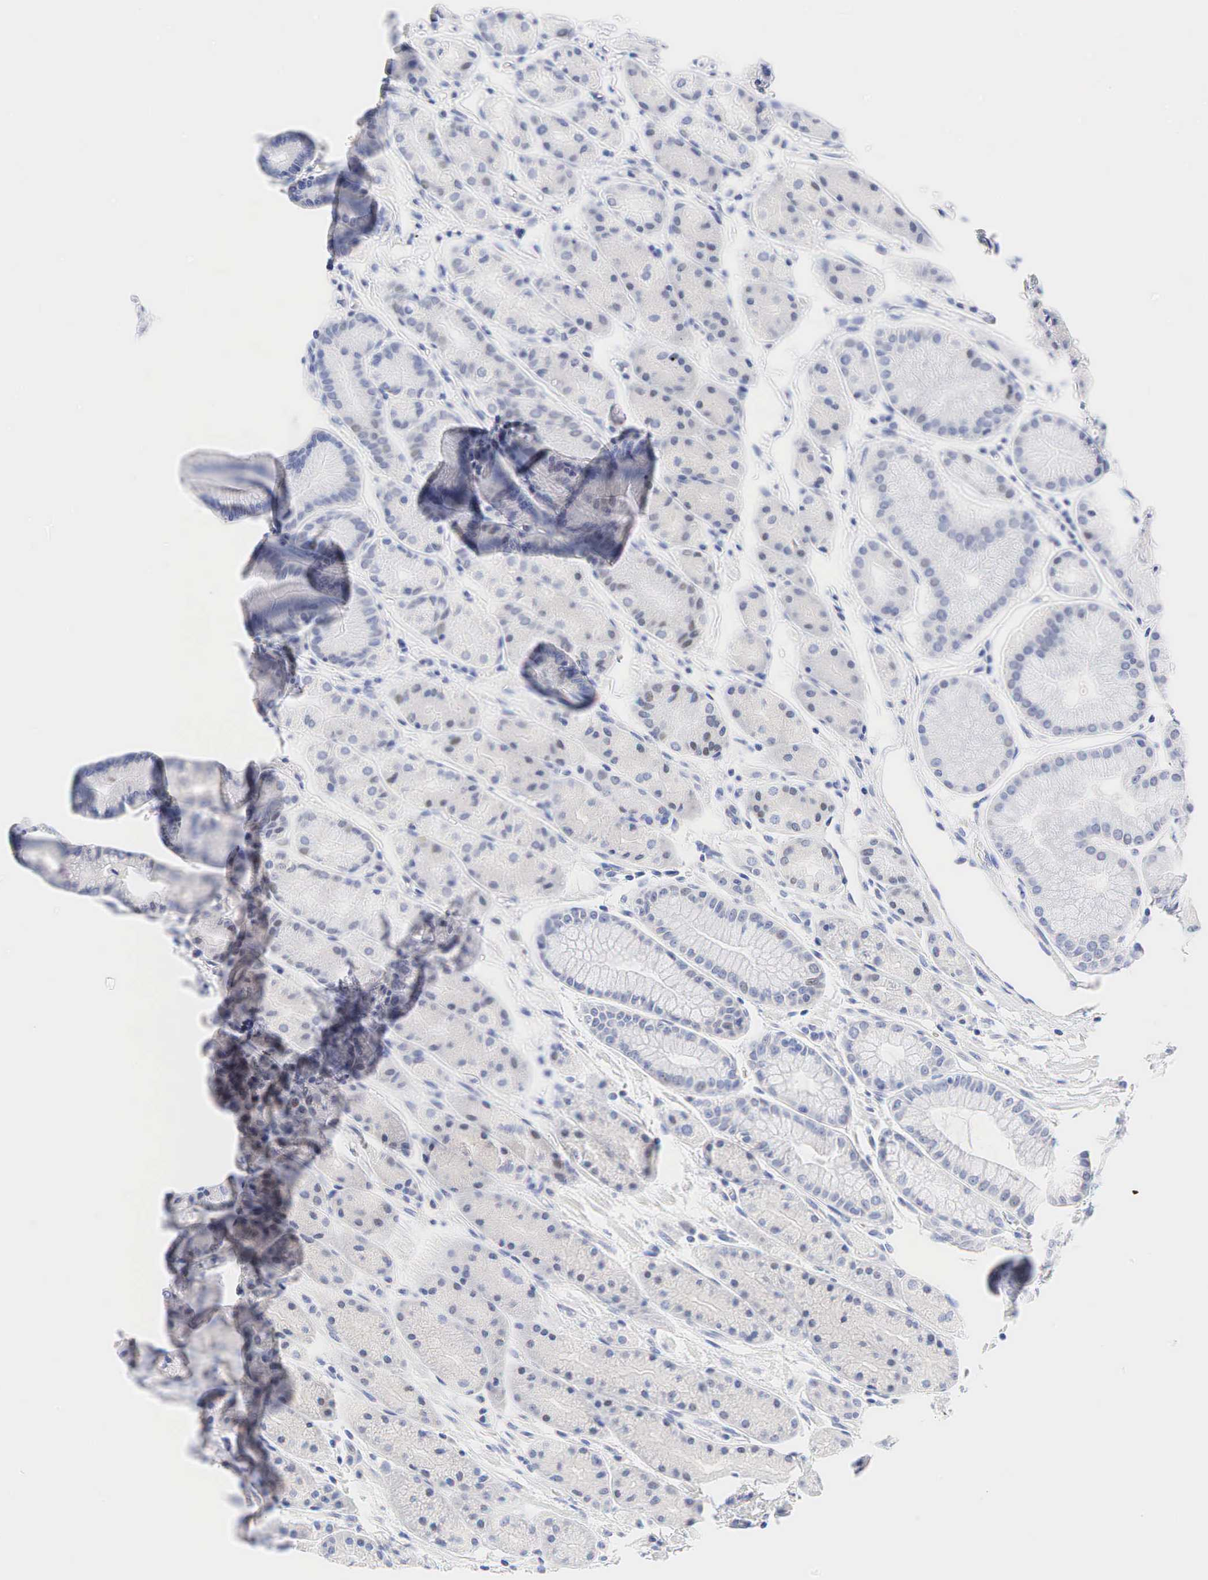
{"staining": {"intensity": "negative", "quantity": "none", "location": "none"}, "tissue": "stomach", "cell_type": "Glandular cells", "image_type": "normal", "snomed": [{"axis": "morphology", "description": "Normal tissue, NOS"}, {"axis": "topography", "description": "Stomach, upper"}], "caption": "This is a photomicrograph of immunohistochemistry (IHC) staining of normal stomach, which shows no expression in glandular cells.", "gene": "AR", "patient": {"sex": "male", "age": 72}}